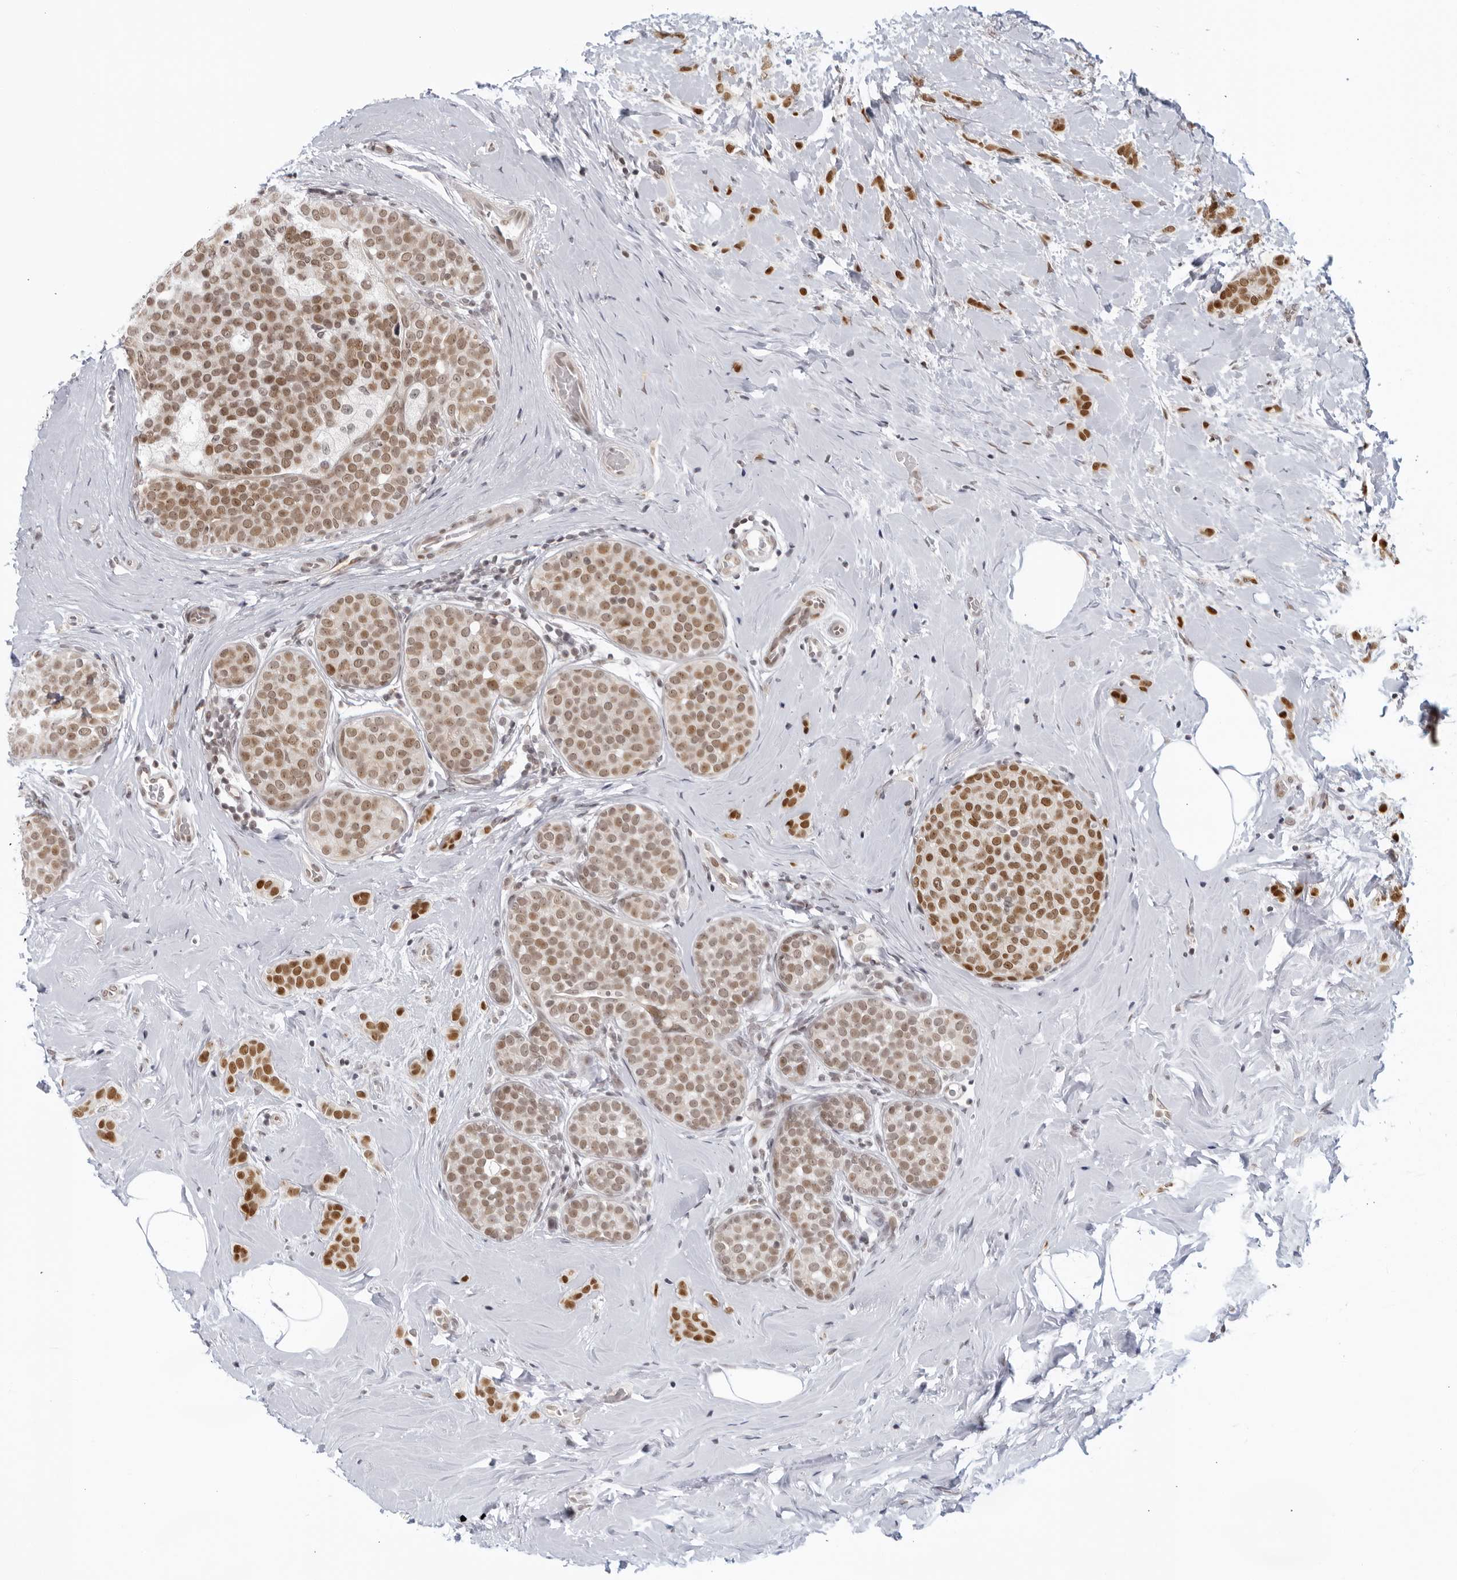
{"staining": {"intensity": "moderate", "quantity": ">75%", "location": "cytoplasmic/membranous,nuclear"}, "tissue": "breast cancer", "cell_type": "Tumor cells", "image_type": "cancer", "snomed": [{"axis": "morphology", "description": "Lobular carcinoma, in situ"}, {"axis": "morphology", "description": "Lobular carcinoma"}, {"axis": "topography", "description": "Breast"}], "caption": "This is an image of IHC staining of breast cancer, which shows moderate expression in the cytoplasmic/membranous and nuclear of tumor cells.", "gene": "RAB11FIP3", "patient": {"sex": "female", "age": 41}}